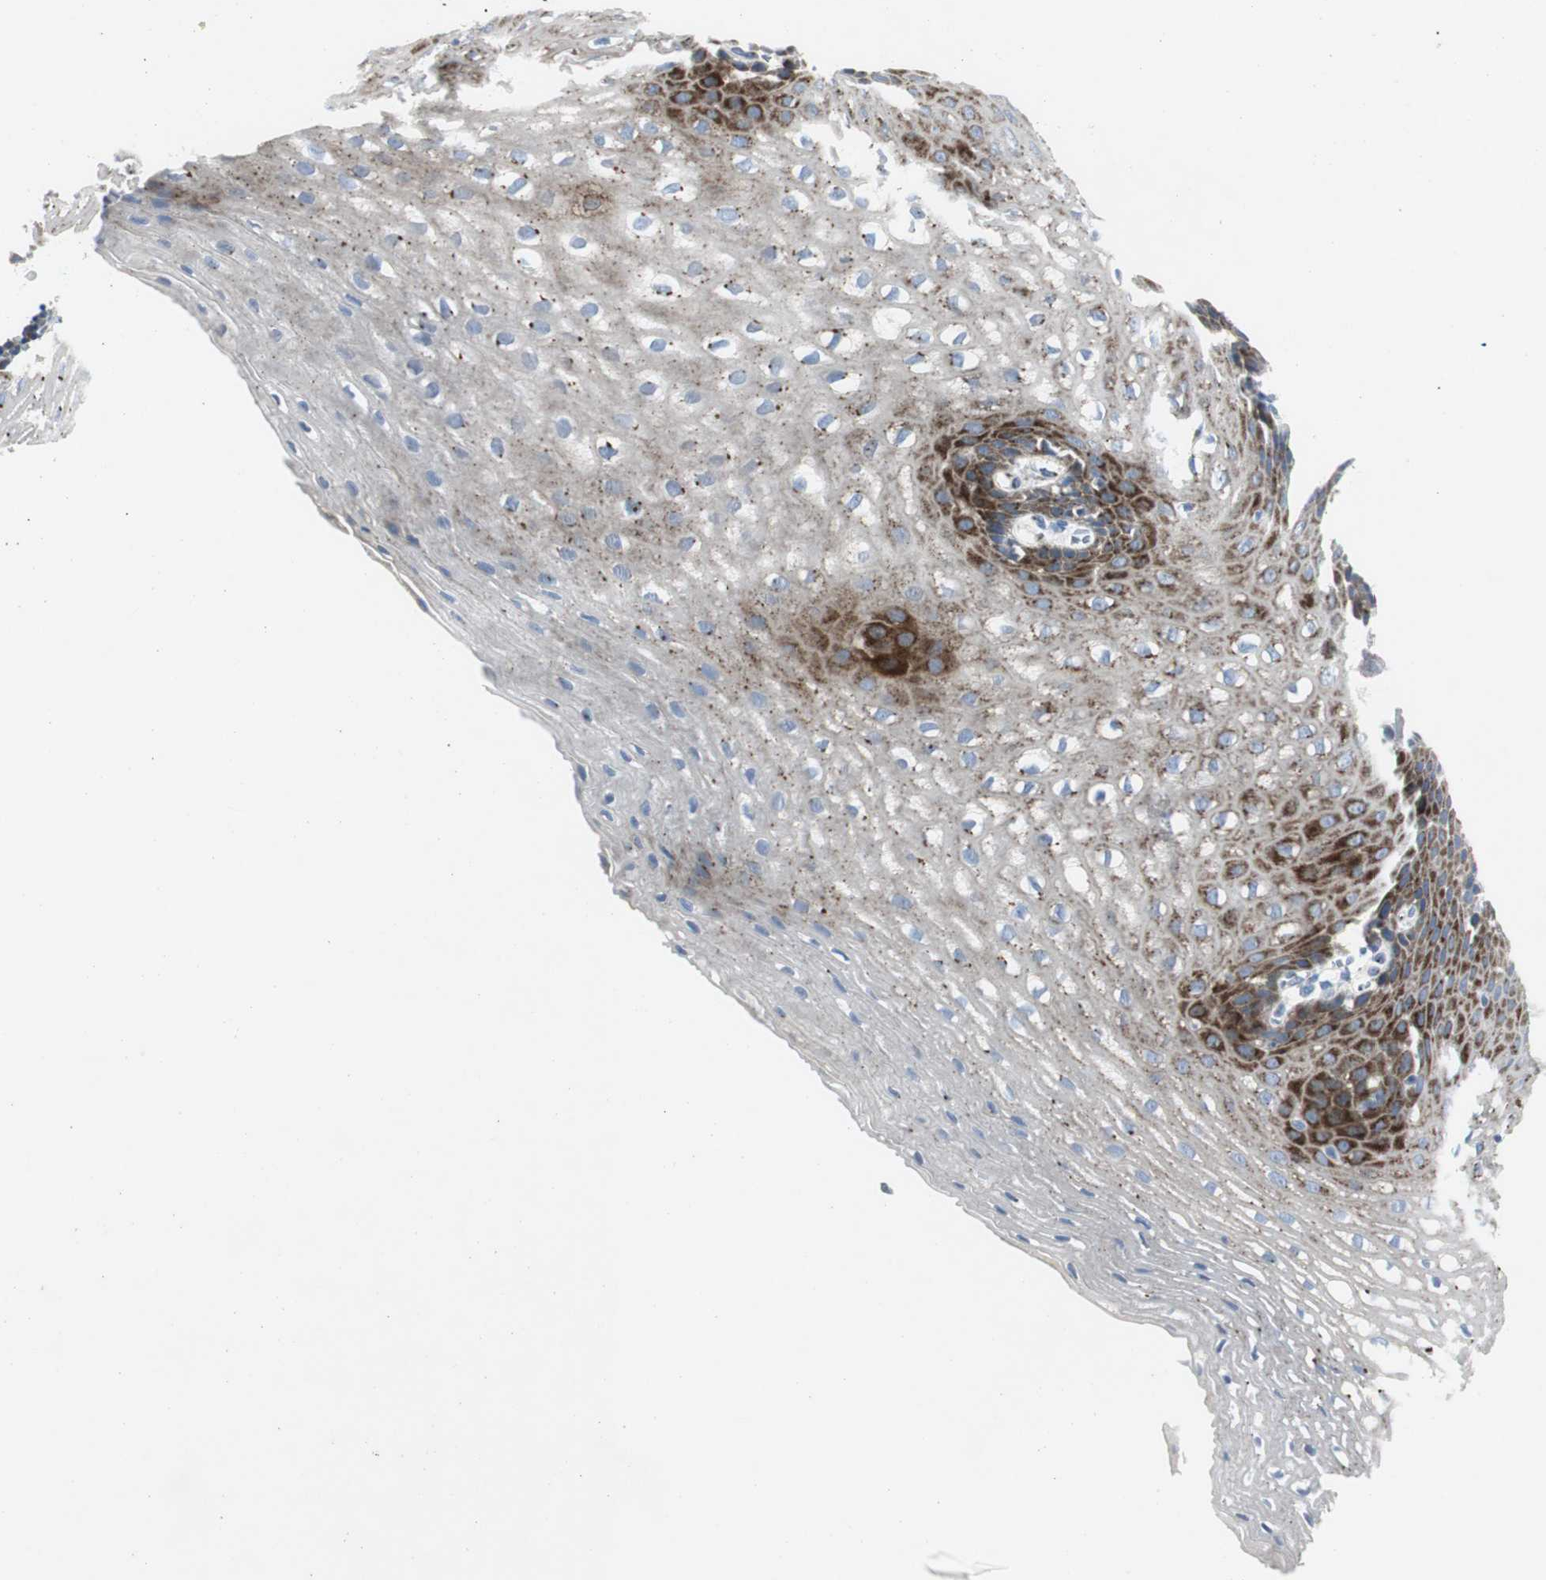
{"staining": {"intensity": "strong", "quantity": "<25%", "location": "cytoplasmic/membranous"}, "tissue": "esophagus", "cell_type": "Squamous epithelial cells", "image_type": "normal", "snomed": [{"axis": "morphology", "description": "Normal tissue, NOS"}, {"axis": "topography", "description": "Esophagus"}], "caption": "Esophagus stained with IHC shows strong cytoplasmic/membranous staining in approximately <25% of squamous epithelial cells.", "gene": "BBC3", "patient": {"sex": "male", "age": 48}}